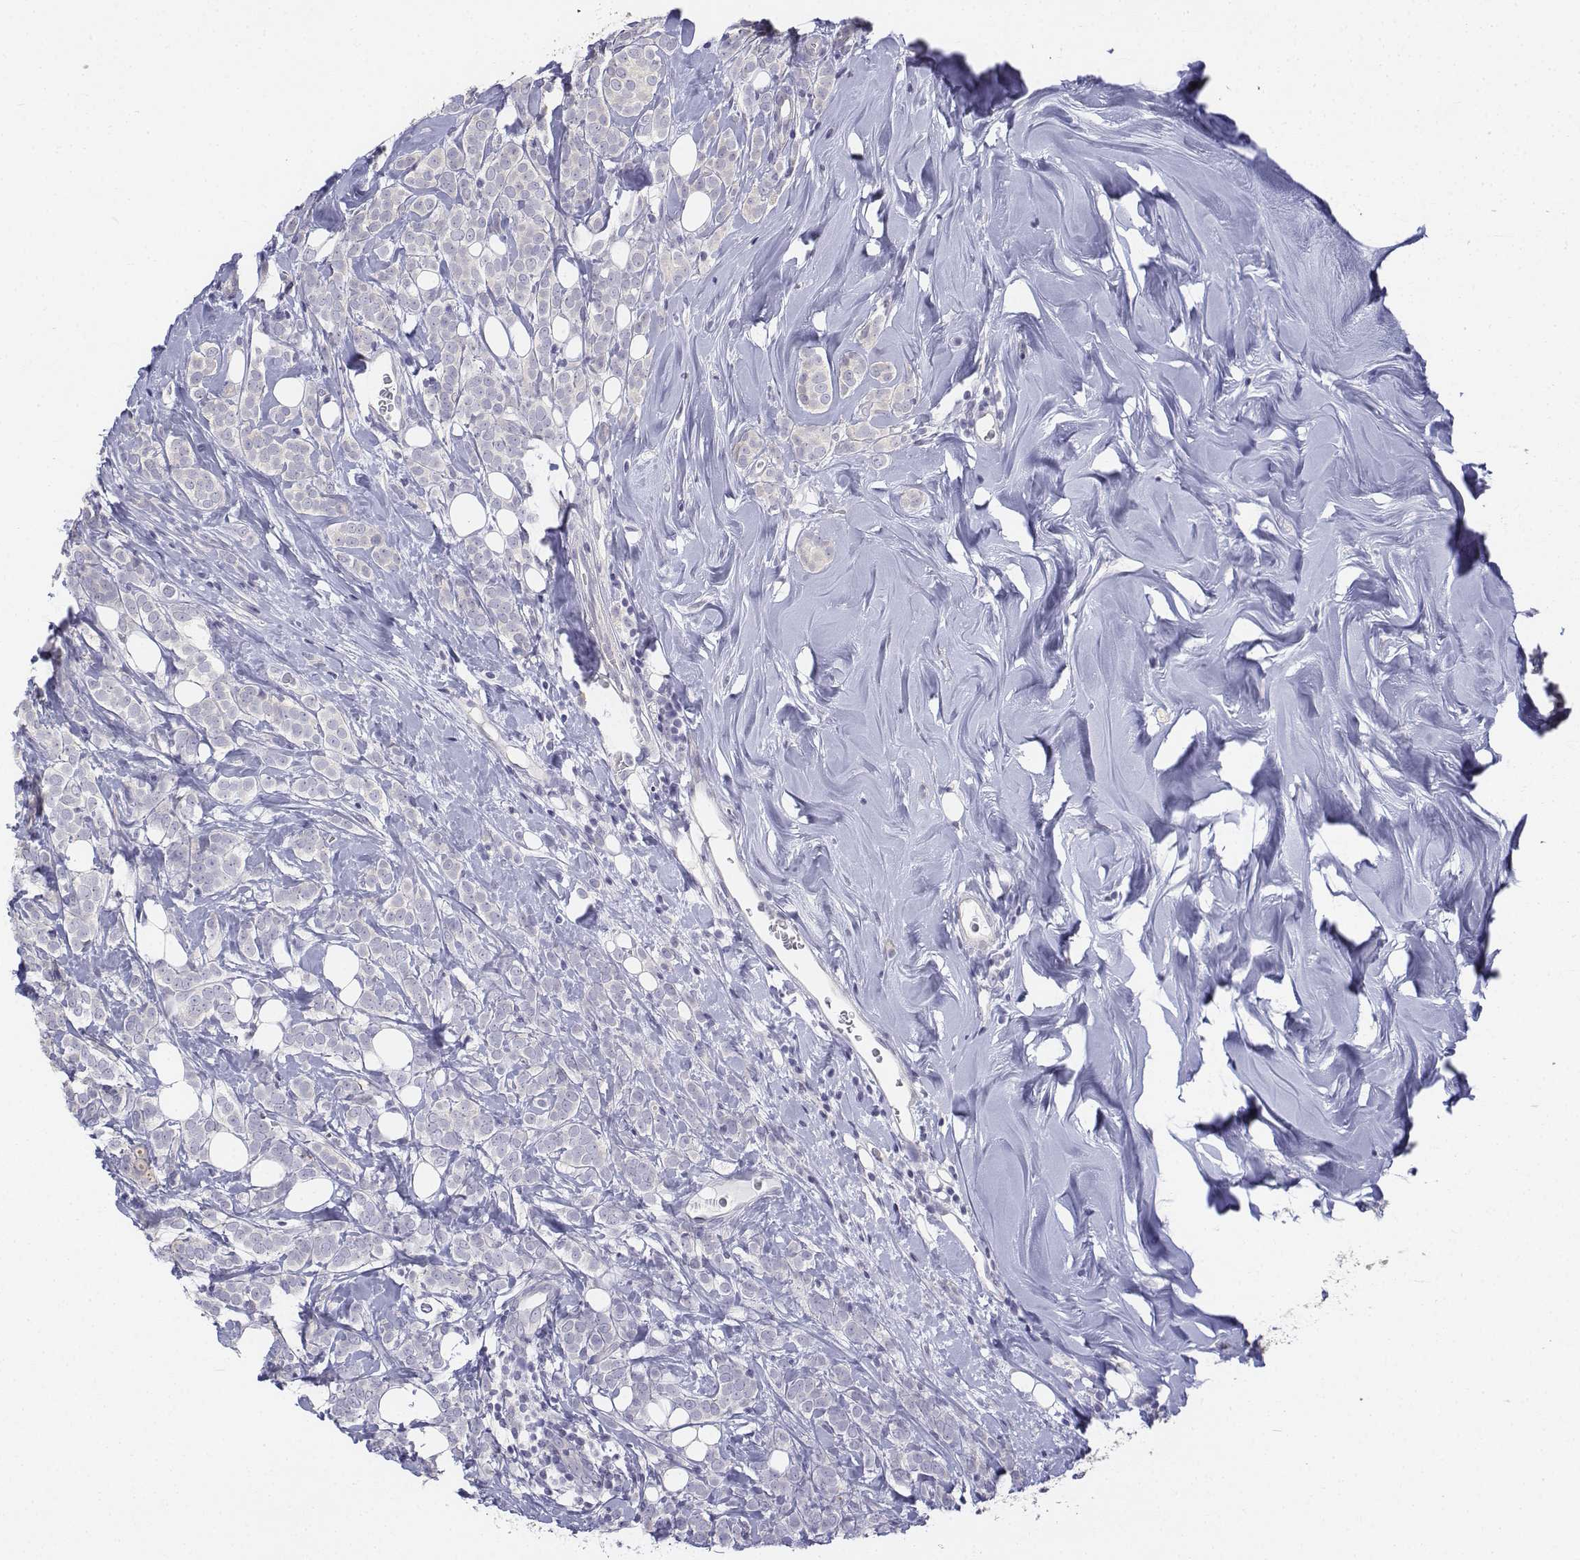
{"staining": {"intensity": "negative", "quantity": "none", "location": "none"}, "tissue": "breast cancer", "cell_type": "Tumor cells", "image_type": "cancer", "snomed": [{"axis": "morphology", "description": "Lobular carcinoma"}, {"axis": "topography", "description": "Breast"}], "caption": "Immunohistochemical staining of human lobular carcinoma (breast) reveals no significant staining in tumor cells. The staining is performed using DAB (3,3'-diaminobenzidine) brown chromogen with nuclei counter-stained in using hematoxylin.", "gene": "LGSN", "patient": {"sex": "female", "age": 49}}